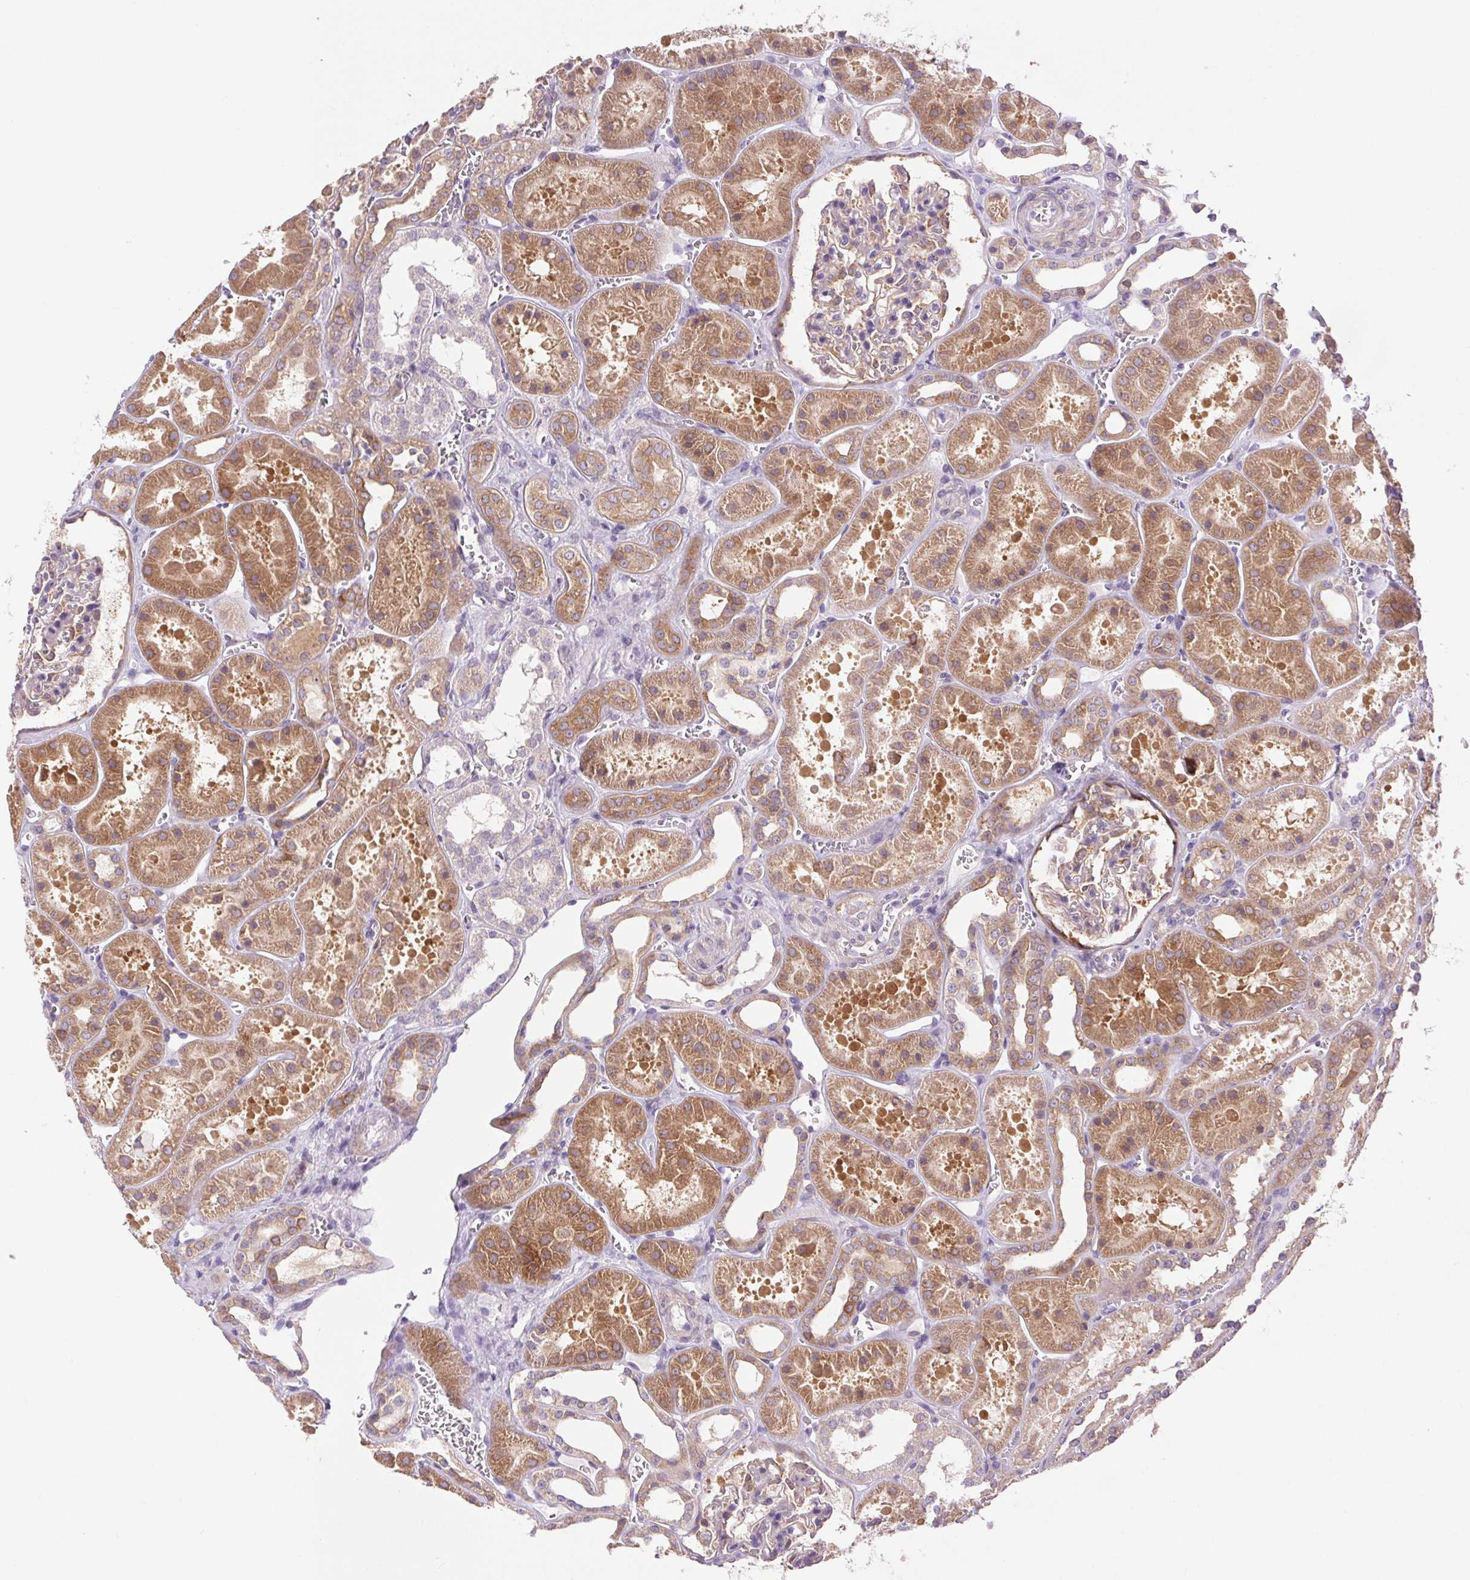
{"staining": {"intensity": "weak", "quantity": "25%-75%", "location": "cytoplasmic/membranous"}, "tissue": "kidney", "cell_type": "Cells in glomeruli", "image_type": "normal", "snomed": [{"axis": "morphology", "description": "Normal tissue, NOS"}, {"axis": "topography", "description": "Kidney"}], "caption": "Cells in glomeruli show low levels of weak cytoplasmic/membranous expression in approximately 25%-75% of cells in normal human kidney.", "gene": "SOWAHC", "patient": {"sex": "female", "age": 41}}